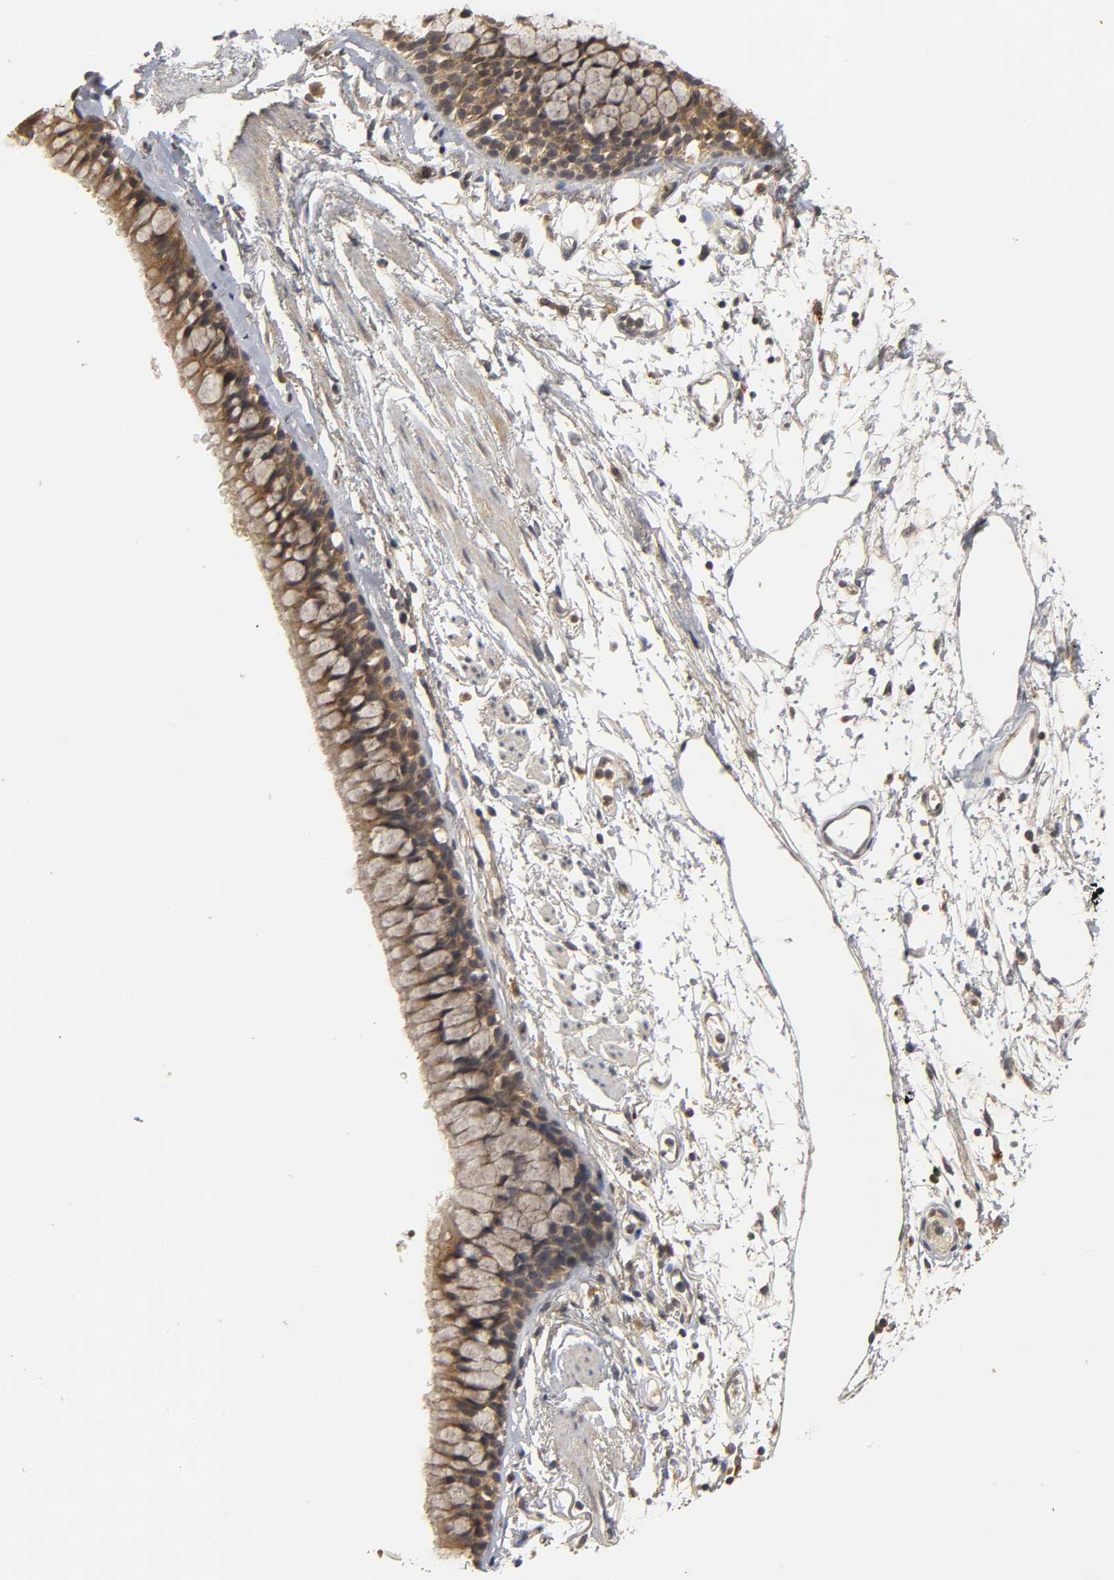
{"staining": {"intensity": "weak", "quantity": ">75%", "location": "cytoplasmic/membranous"}, "tissue": "bronchus", "cell_type": "Respiratory epithelial cells", "image_type": "normal", "snomed": [{"axis": "morphology", "description": "Normal tissue, NOS"}, {"axis": "topography", "description": "Bronchus"}], "caption": "Respiratory epithelial cells exhibit low levels of weak cytoplasmic/membranous expression in approximately >75% of cells in normal bronchus.", "gene": "TRAF6", "patient": {"sex": "female", "age": 73}}